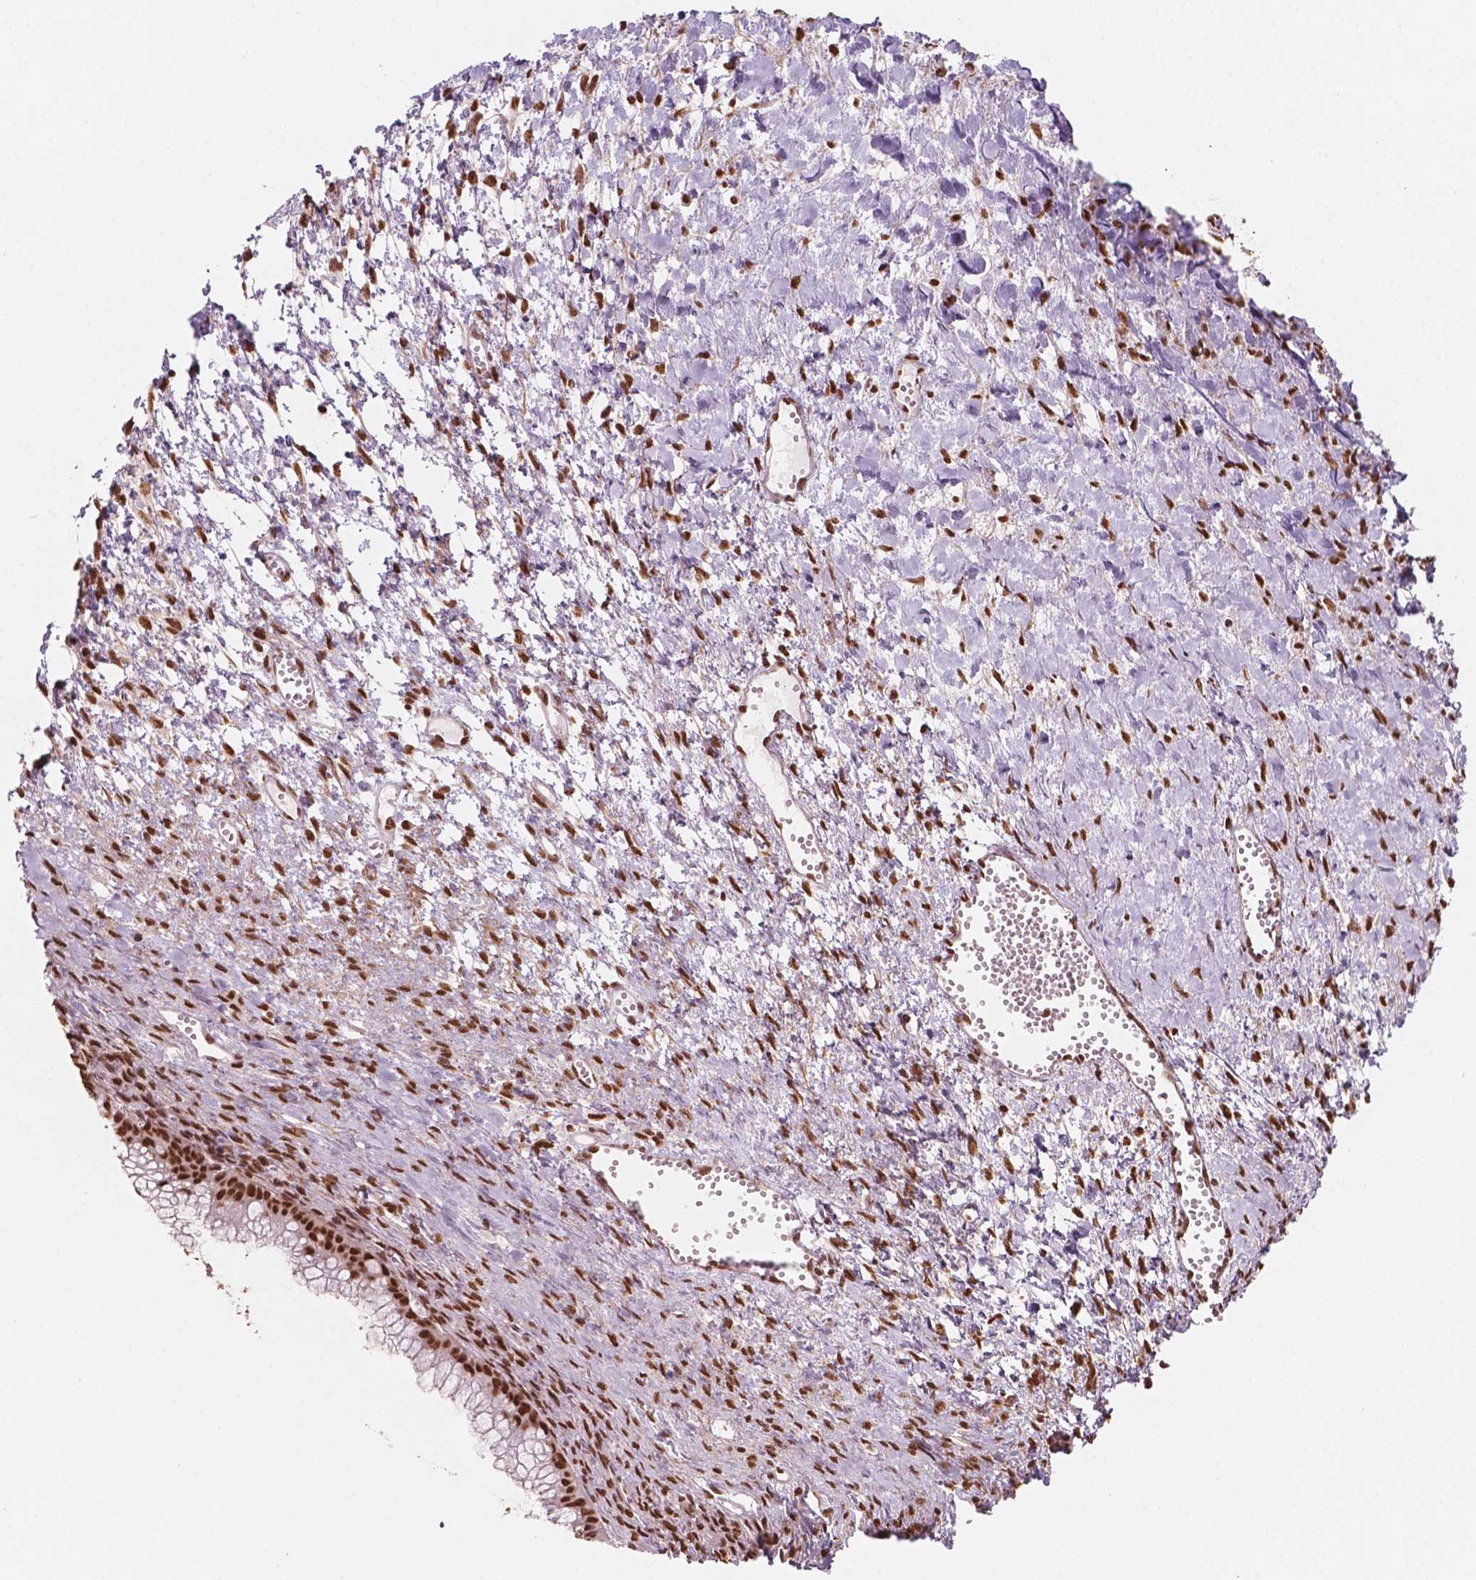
{"staining": {"intensity": "strong", "quantity": ">75%", "location": "nuclear"}, "tissue": "ovarian cancer", "cell_type": "Tumor cells", "image_type": "cancer", "snomed": [{"axis": "morphology", "description": "Cystadenocarcinoma, mucinous, NOS"}, {"axis": "topography", "description": "Ovary"}], "caption": "DAB (3,3'-diaminobenzidine) immunohistochemical staining of mucinous cystadenocarcinoma (ovarian) exhibits strong nuclear protein staining in approximately >75% of tumor cells.", "gene": "GTF3C5", "patient": {"sex": "female", "age": 41}}